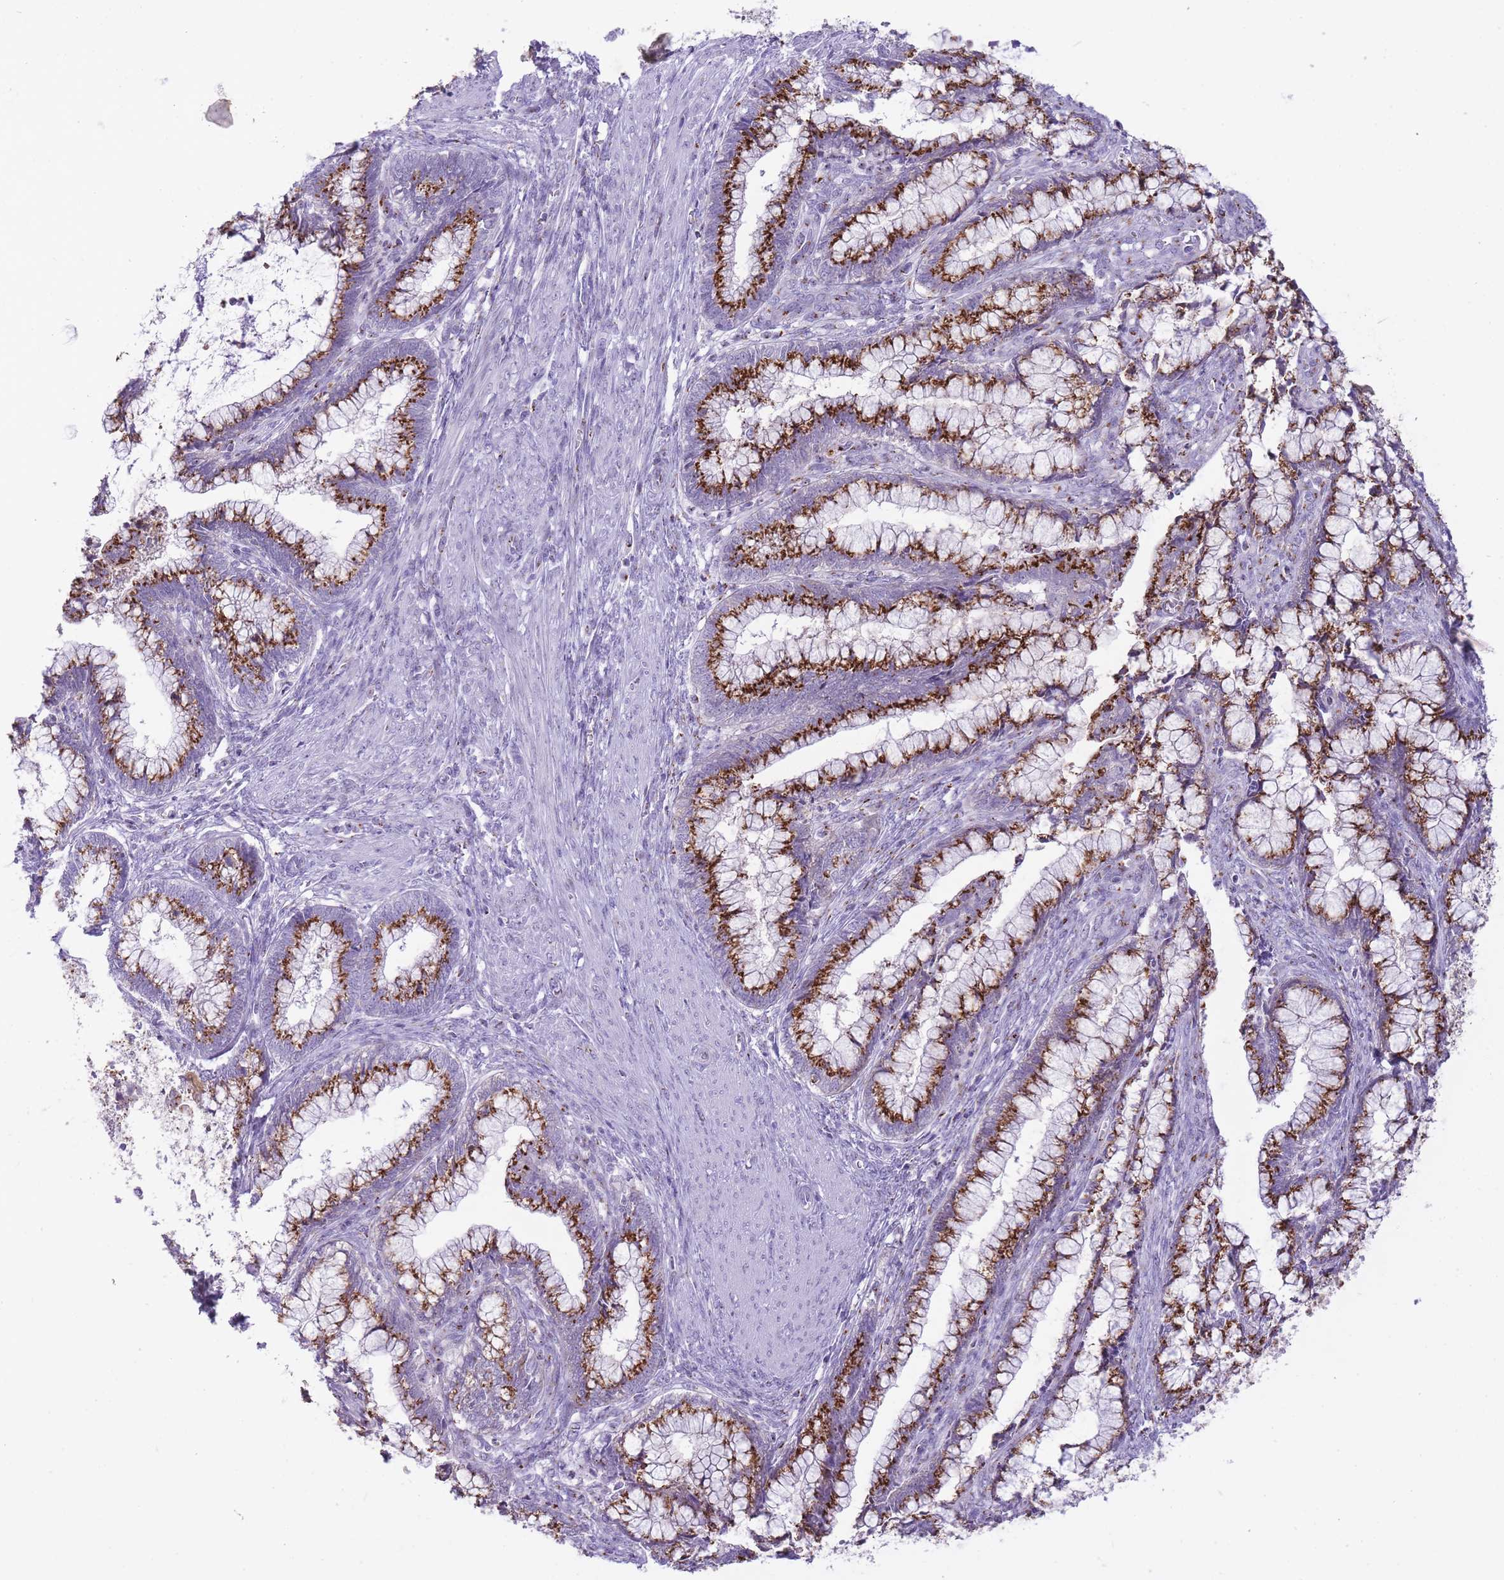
{"staining": {"intensity": "strong", "quantity": ">75%", "location": "cytoplasmic/membranous"}, "tissue": "cervical cancer", "cell_type": "Tumor cells", "image_type": "cancer", "snomed": [{"axis": "morphology", "description": "Adenocarcinoma, NOS"}, {"axis": "topography", "description": "Cervix"}], "caption": "A high-resolution micrograph shows immunohistochemistry (IHC) staining of adenocarcinoma (cervical), which displays strong cytoplasmic/membranous positivity in about >75% of tumor cells.", "gene": "B4GALT2", "patient": {"sex": "female", "age": 44}}